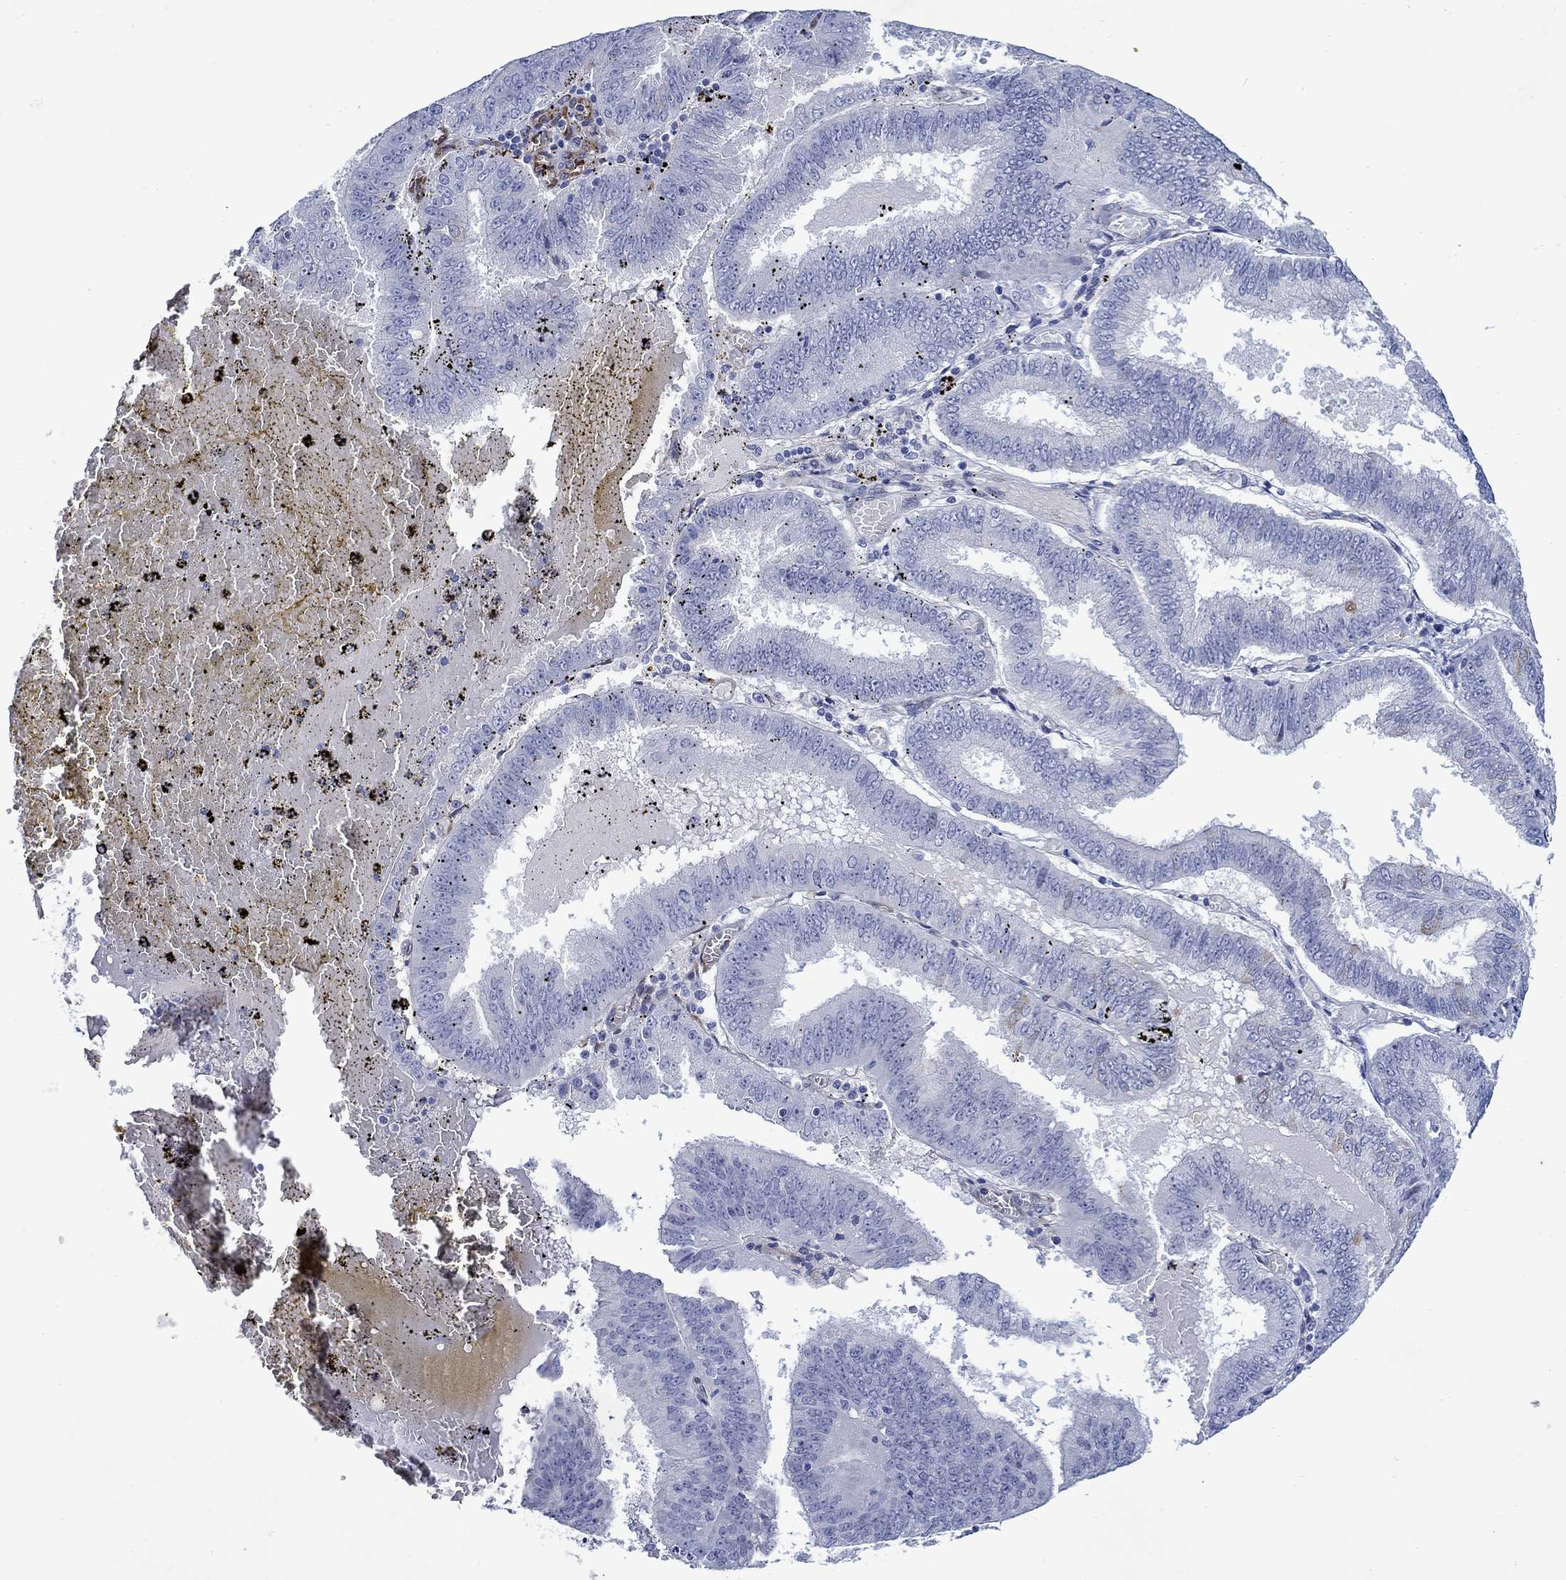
{"staining": {"intensity": "negative", "quantity": "none", "location": "none"}, "tissue": "endometrial cancer", "cell_type": "Tumor cells", "image_type": "cancer", "snomed": [{"axis": "morphology", "description": "Adenocarcinoma, NOS"}, {"axis": "topography", "description": "Endometrium"}], "caption": "Tumor cells show no significant protein positivity in endometrial cancer.", "gene": "KSR2", "patient": {"sex": "female", "age": 66}}